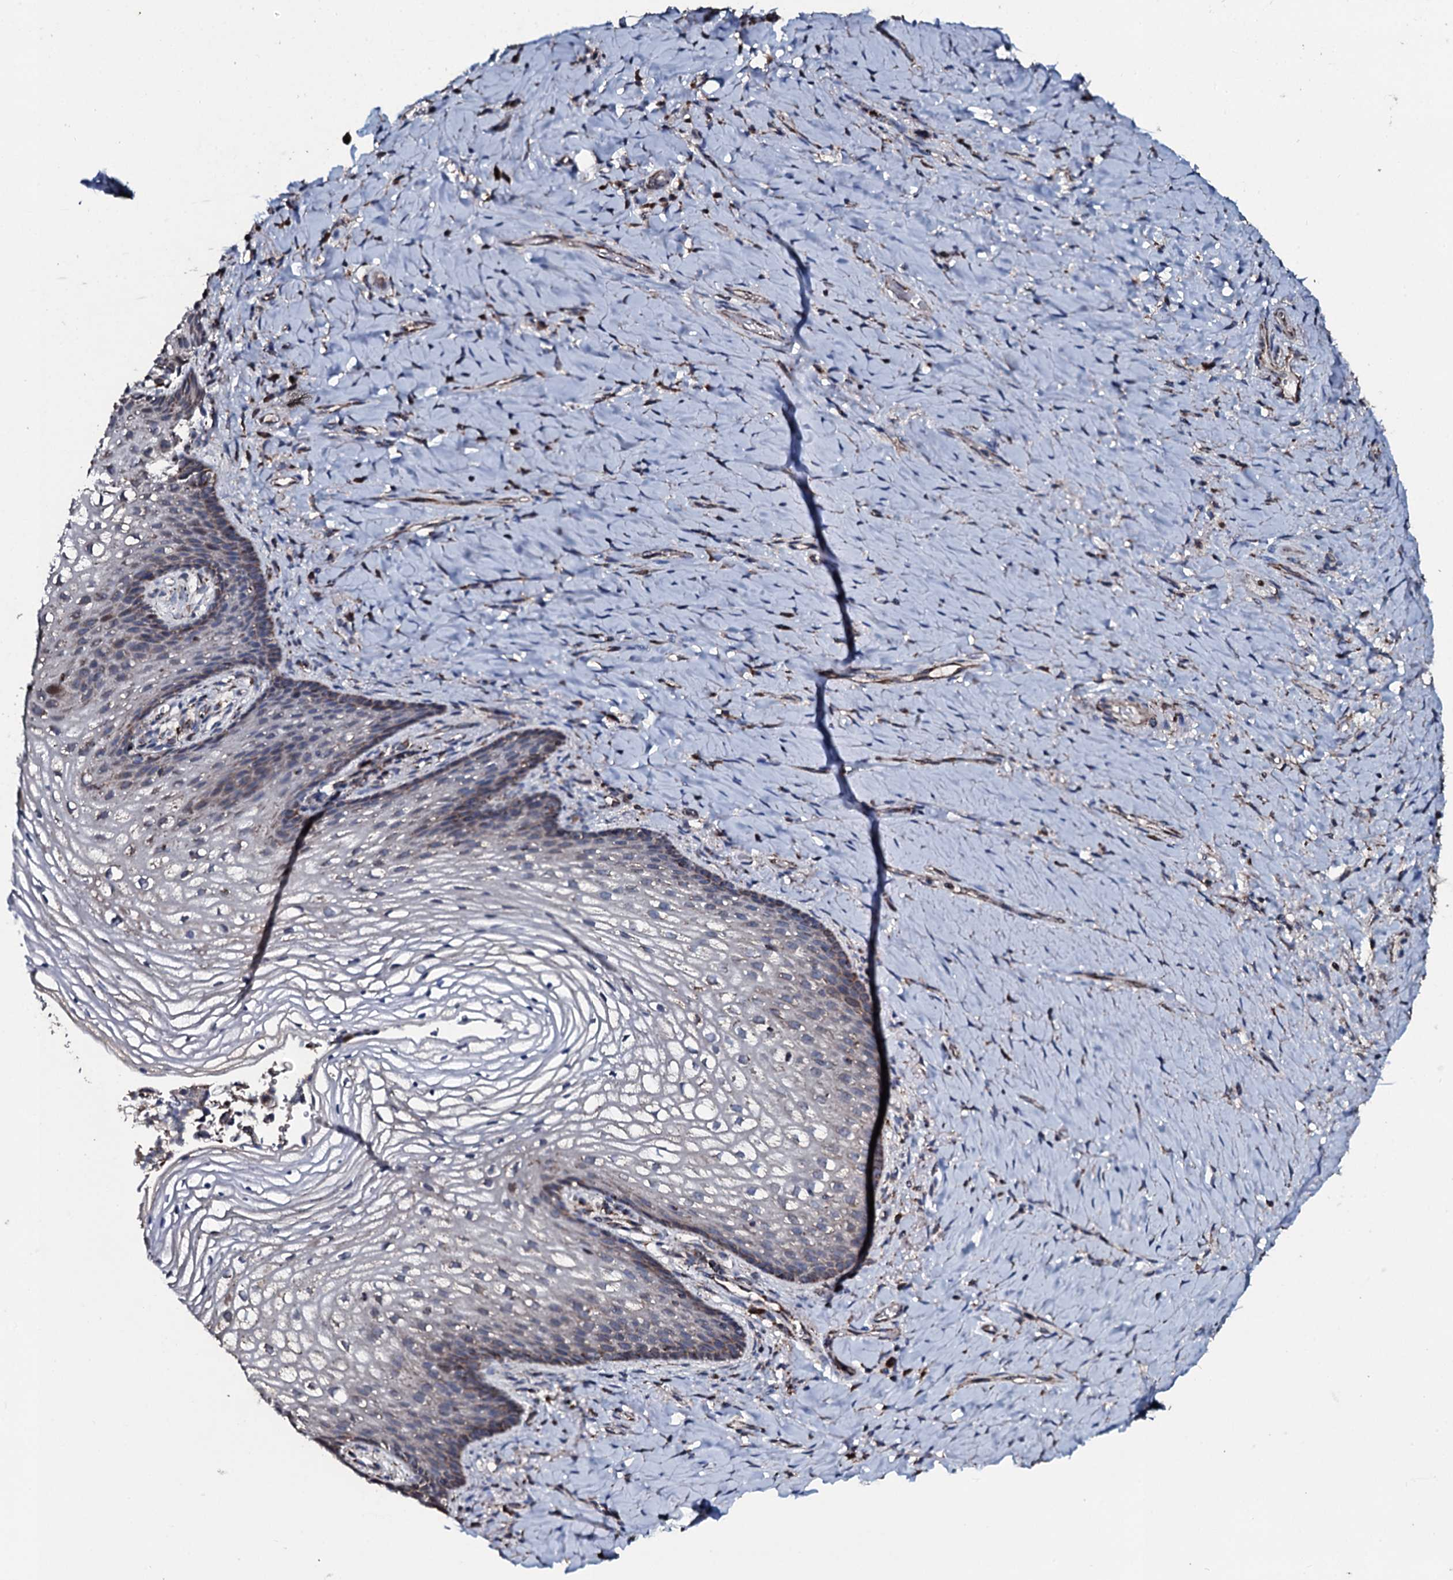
{"staining": {"intensity": "weak", "quantity": "25%-75%", "location": "cytoplasmic/membranous"}, "tissue": "vagina", "cell_type": "Squamous epithelial cells", "image_type": "normal", "snomed": [{"axis": "morphology", "description": "Normal tissue, NOS"}, {"axis": "topography", "description": "Vagina"}], "caption": "Immunohistochemistry (IHC) micrograph of normal human vagina stained for a protein (brown), which reveals low levels of weak cytoplasmic/membranous staining in about 25%-75% of squamous epithelial cells.", "gene": "DYNC2I2", "patient": {"sex": "female", "age": 60}}